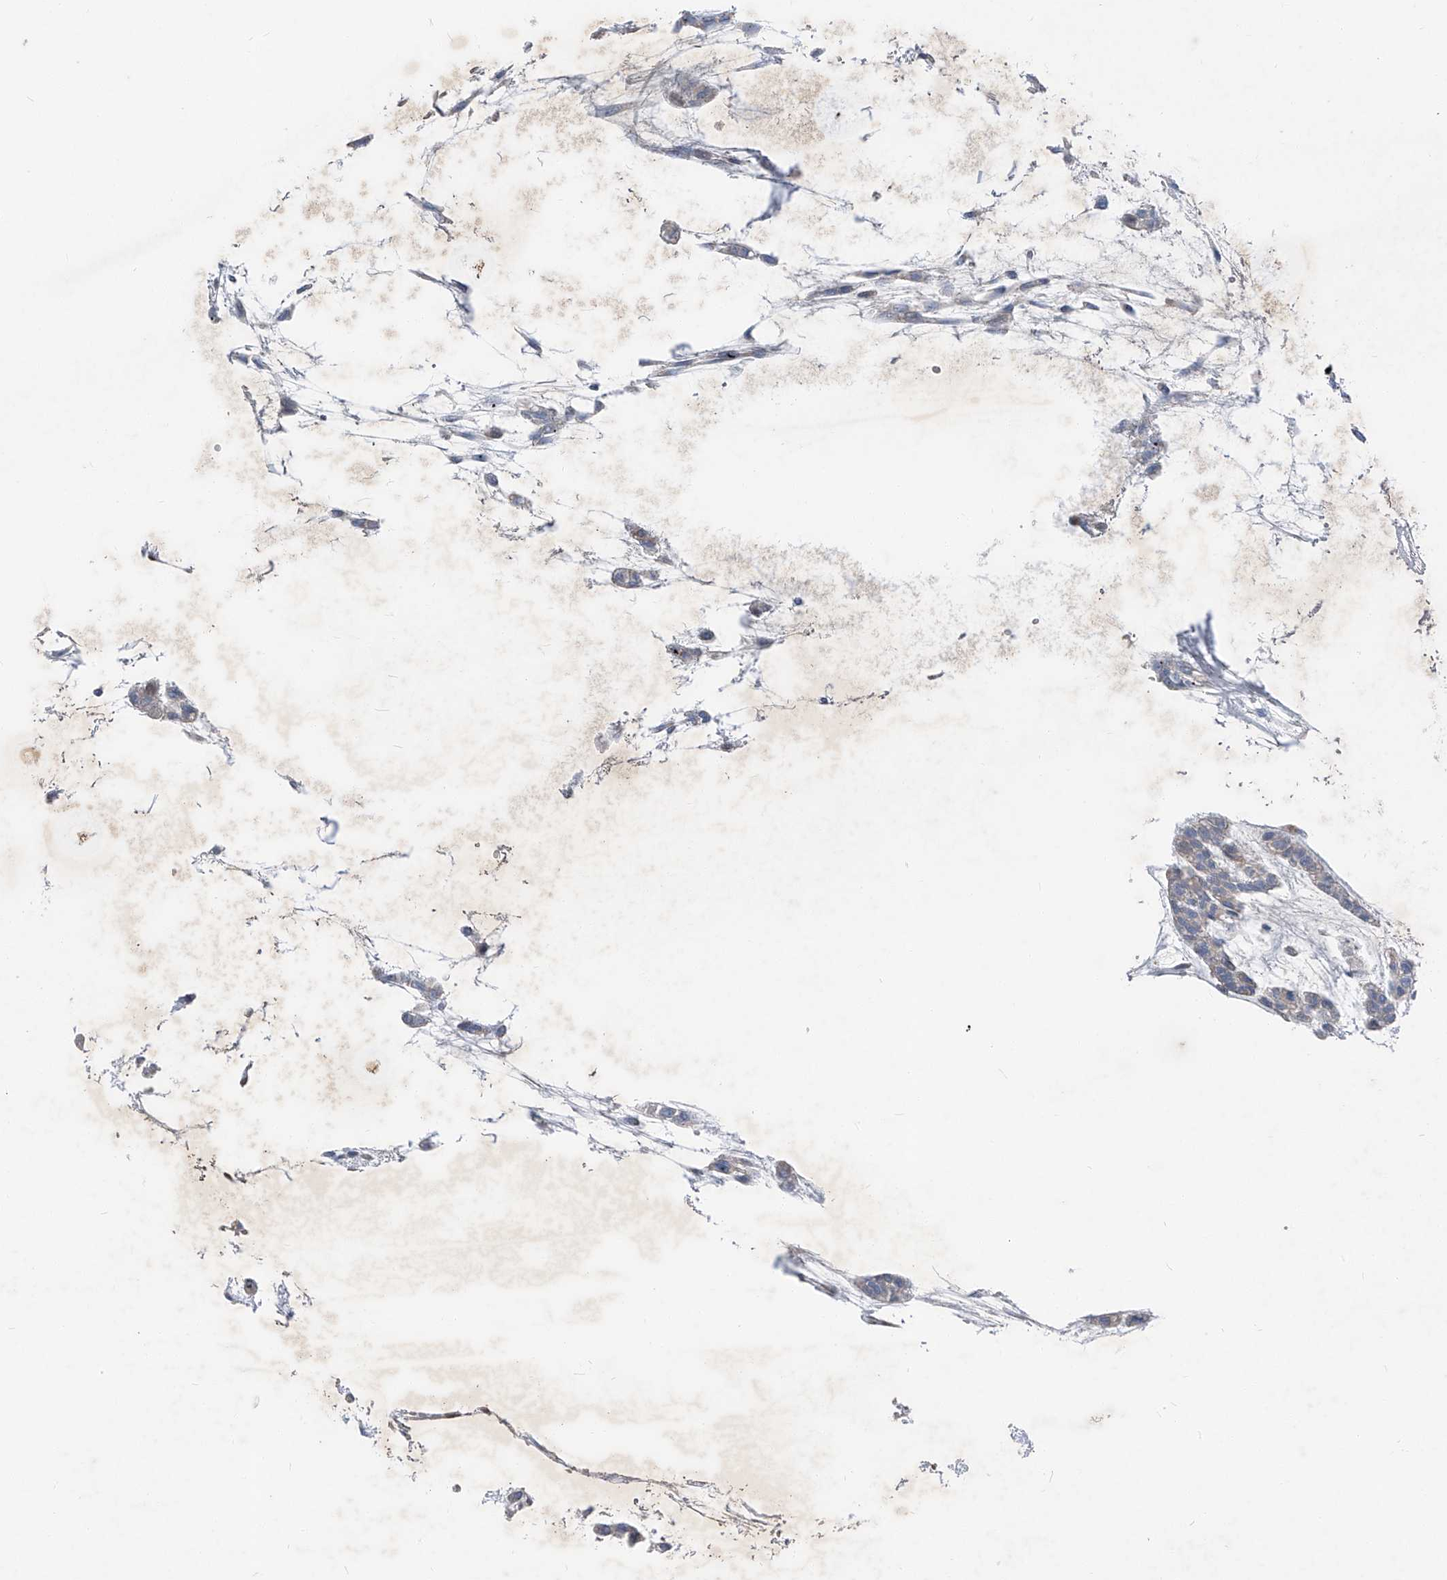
{"staining": {"intensity": "negative", "quantity": "none", "location": "none"}, "tissue": "head and neck cancer", "cell_type": "Tumor cells", "image_type": "cancer", "snomed": [{"axis": "morphology", "description": "Adenocarcinoma, NOS"}, {"axis": "morphology", "description": "Adenoma, NOS"}, {"axis": "topography", "description": "Head-Neck"}], "caption": "This is an IHC histopathology image of human adenoma (head and neck). There is no positivity in tumor cells.", "gene": "IFI27", "patient": {"sex": "female", "age": 55}}